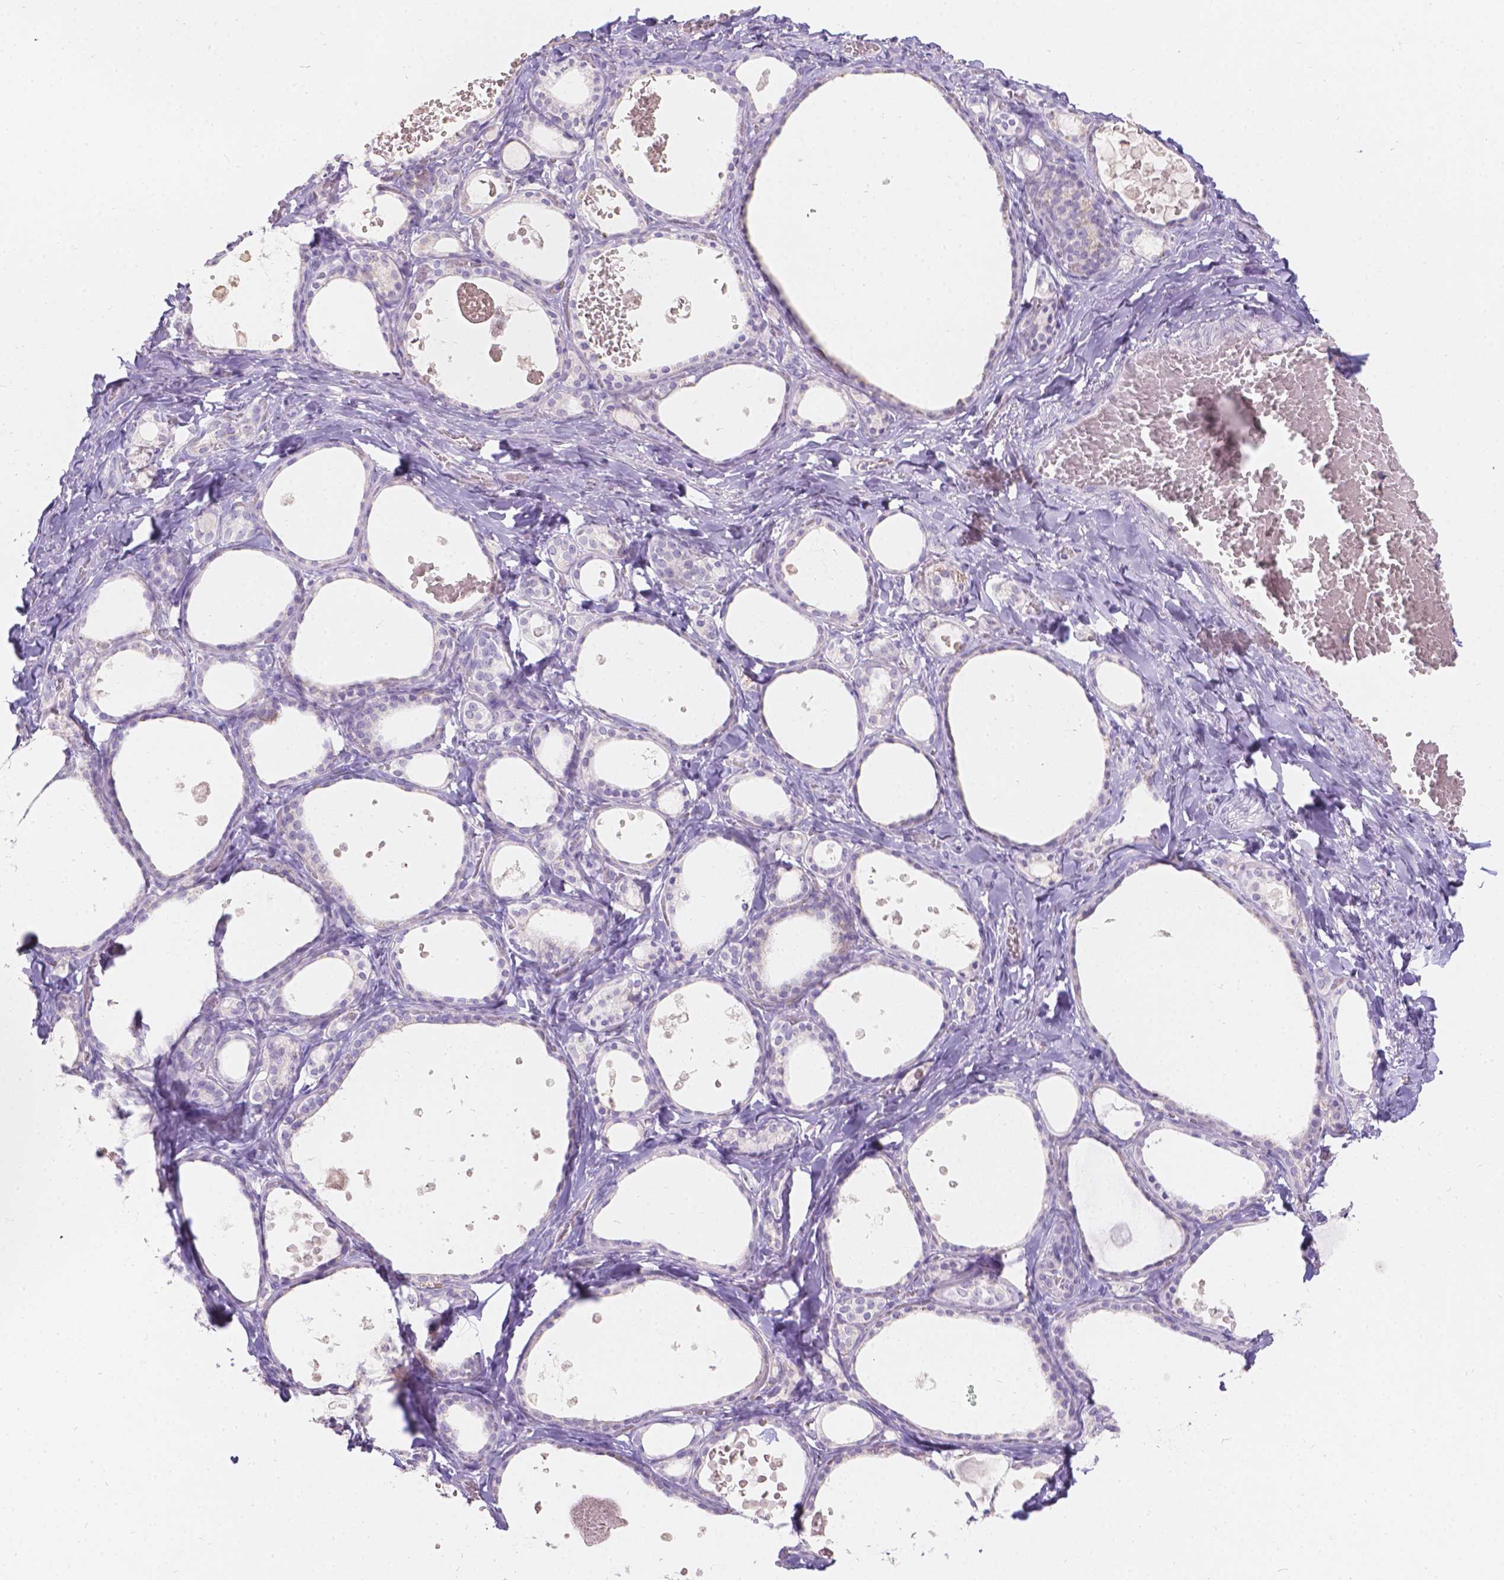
{"staining": {"intensity": "negative", "quantity": "none", "location": "none"}, "tissue": "thyroid gland", "cell_type": "Glandular cells", "image_type": "normal", "snomed": [{"axis": "morphology", "description": "Normal tissue, NOS"}, {"axis": "topography", "description": "Thyroid gland"}], "caption": "Immunohistochemistry (IHC) image of benign human thyroid gland stained for a protein (brown), which displays no expression in glandular cells. (IHC, brightfield microscopy, high magnification).", "gene": "HTN3", "patient": {"sex": "female", "age": 56}}